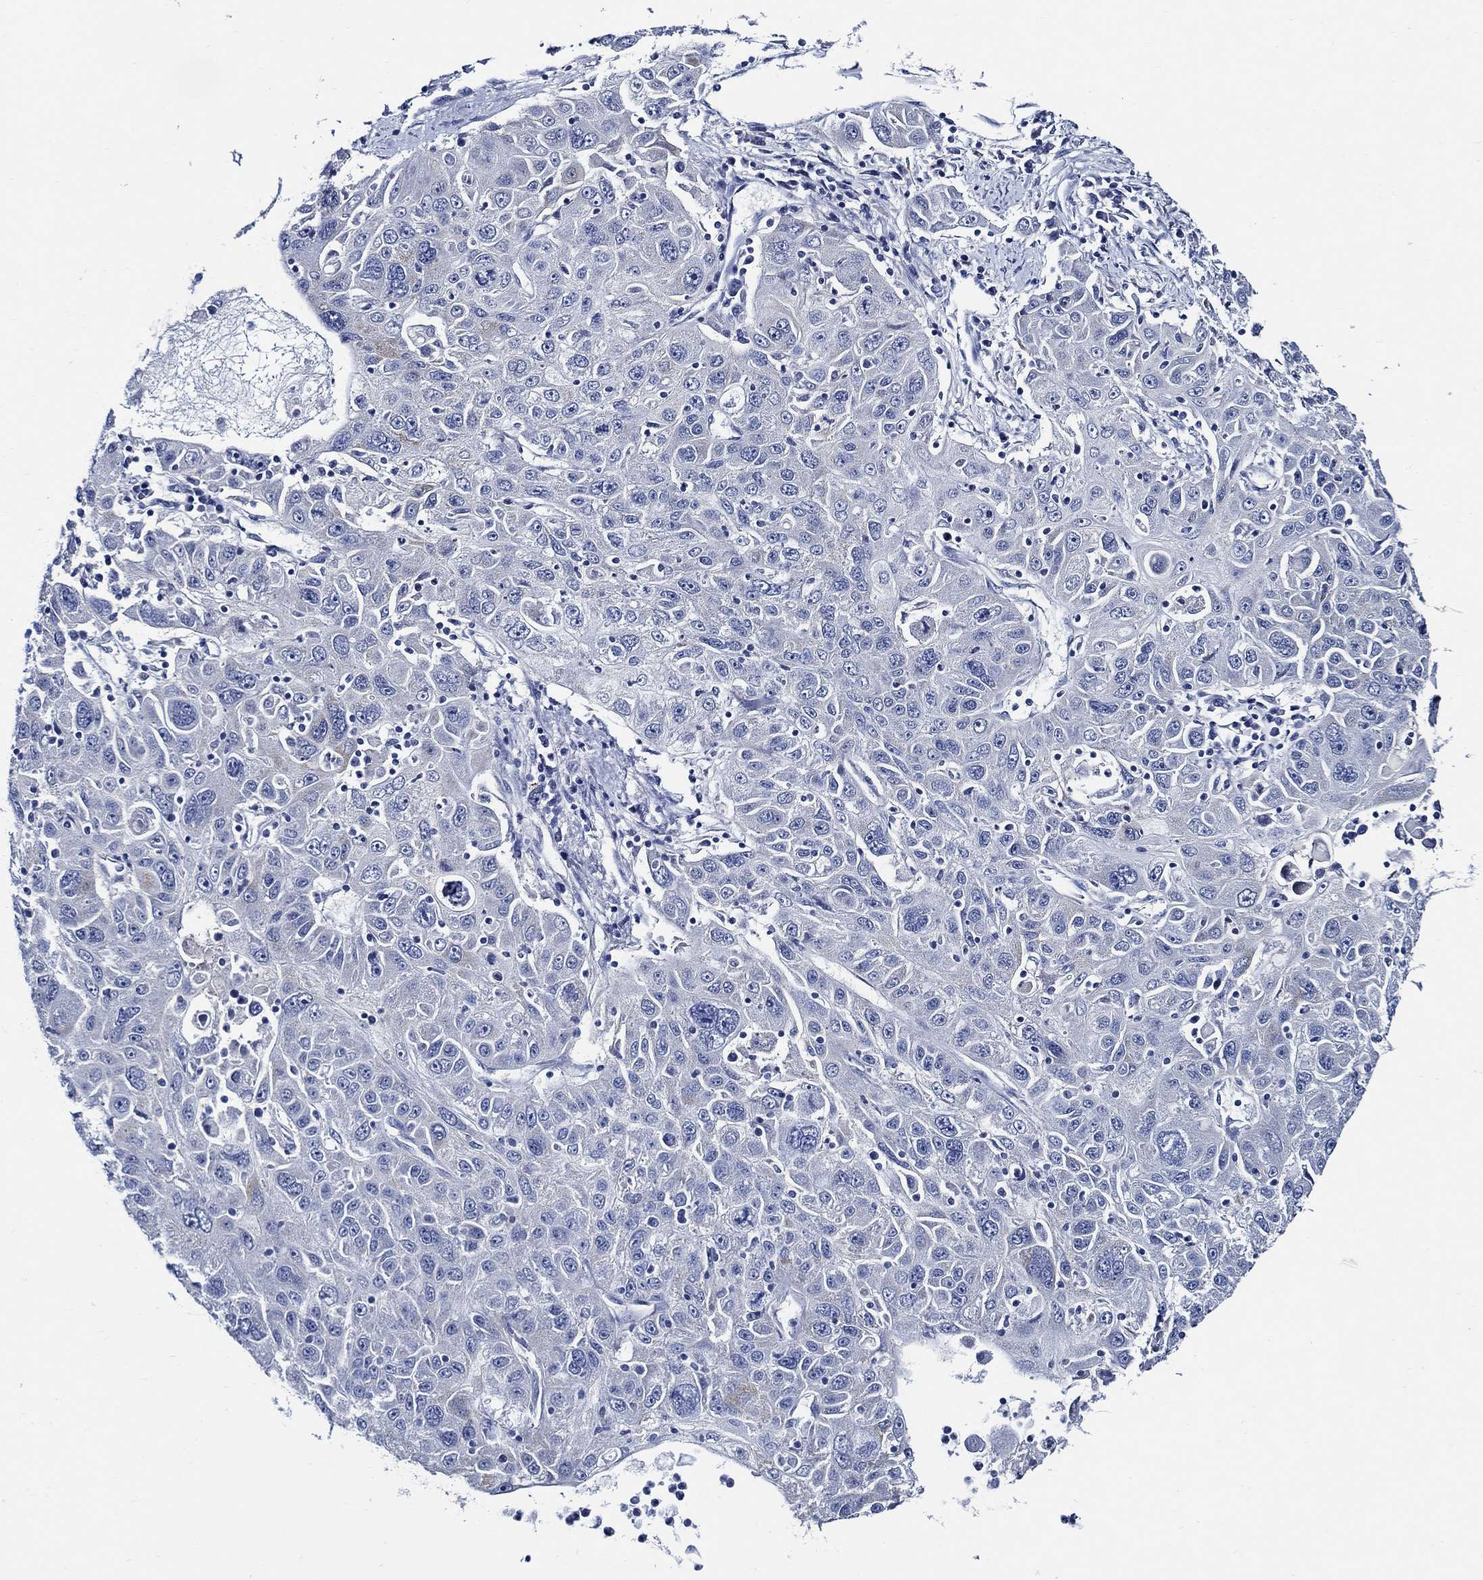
{"staining": {"intensity": "negative", "quantity": "none", "location": "none"}, "tissue": "stomach cancer", "cell_type": "Tumor cells", "image_type": "cancer", "snomed": [{"axis": "morphology", "description": "Adenocarcinoma, NOS"}, {"axis": "topography", "description": "Stomach"}], "caption": "High magnification brightfield microscopy of adenocarcinoma (stomach) stained with DAB (3,3'-diaminobenzidine) (brown) and counterstained with hematoxylin (blue): tumor cells show no significant staining.", "gene": "SKOR1", "patient": {"sex": "male", "age": 56}}